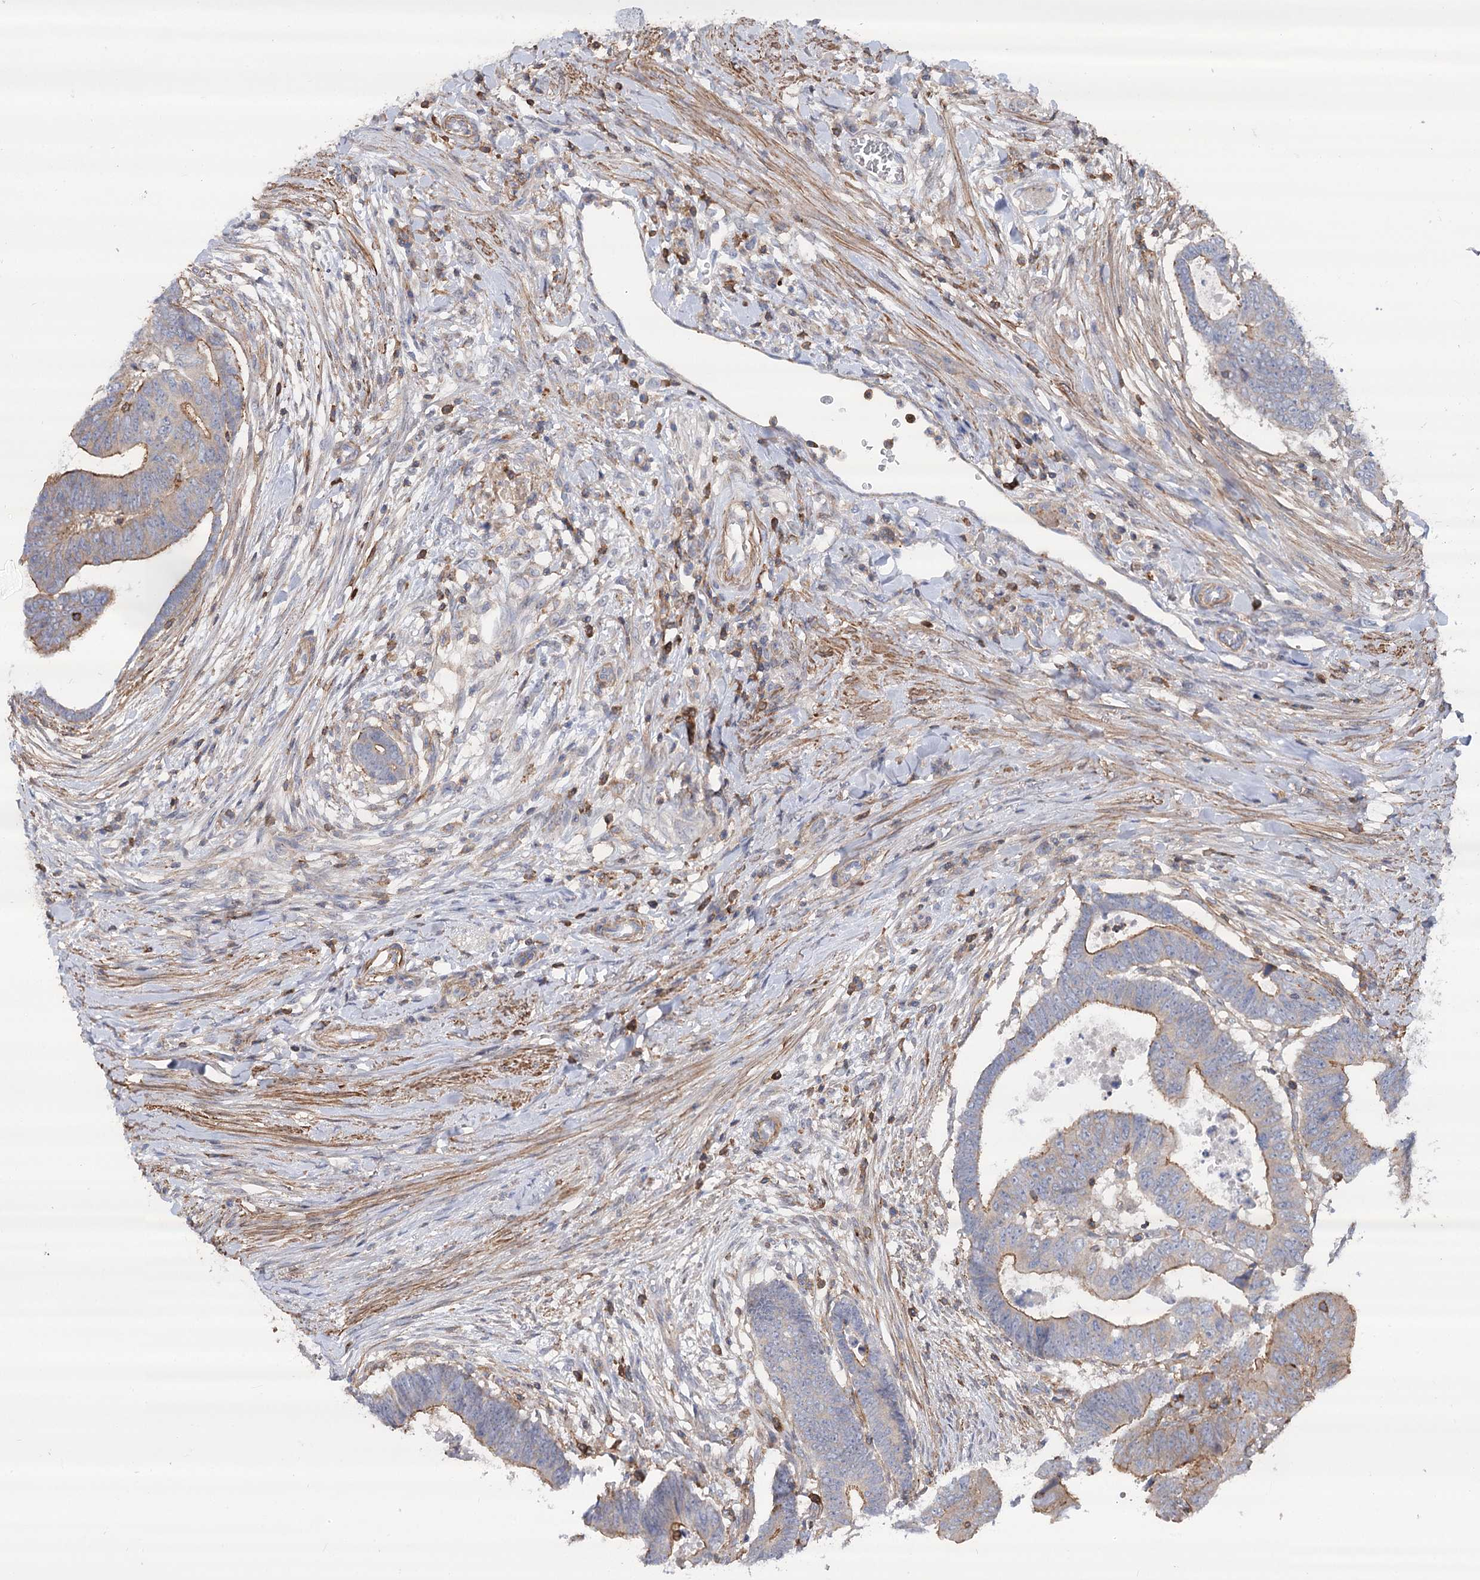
{"staining": {"intensity": "moderate", "quantity": "25%-75%", "location": "cytoplasmic/membranous"}, "tissue": "colorectal cancer", "cell_type": "Tumor cells", "image_type": "cancer", "snomed": [{"axis": "morphology", "description": "Normal tissue, NOS"}, {"axis": "morphology", "description": "Adenocarcinoma, NOS"}, {"axis": "topography", "description": "Rectum"}], "caption": "Tumor cells display medium levels of moderate cytoplasmic/membranous staining in about 25%-75% of cells in colorectal adenocarcinoma.", "gene": "LARP1B", "patient": {"sex": "female", "age": 65}}